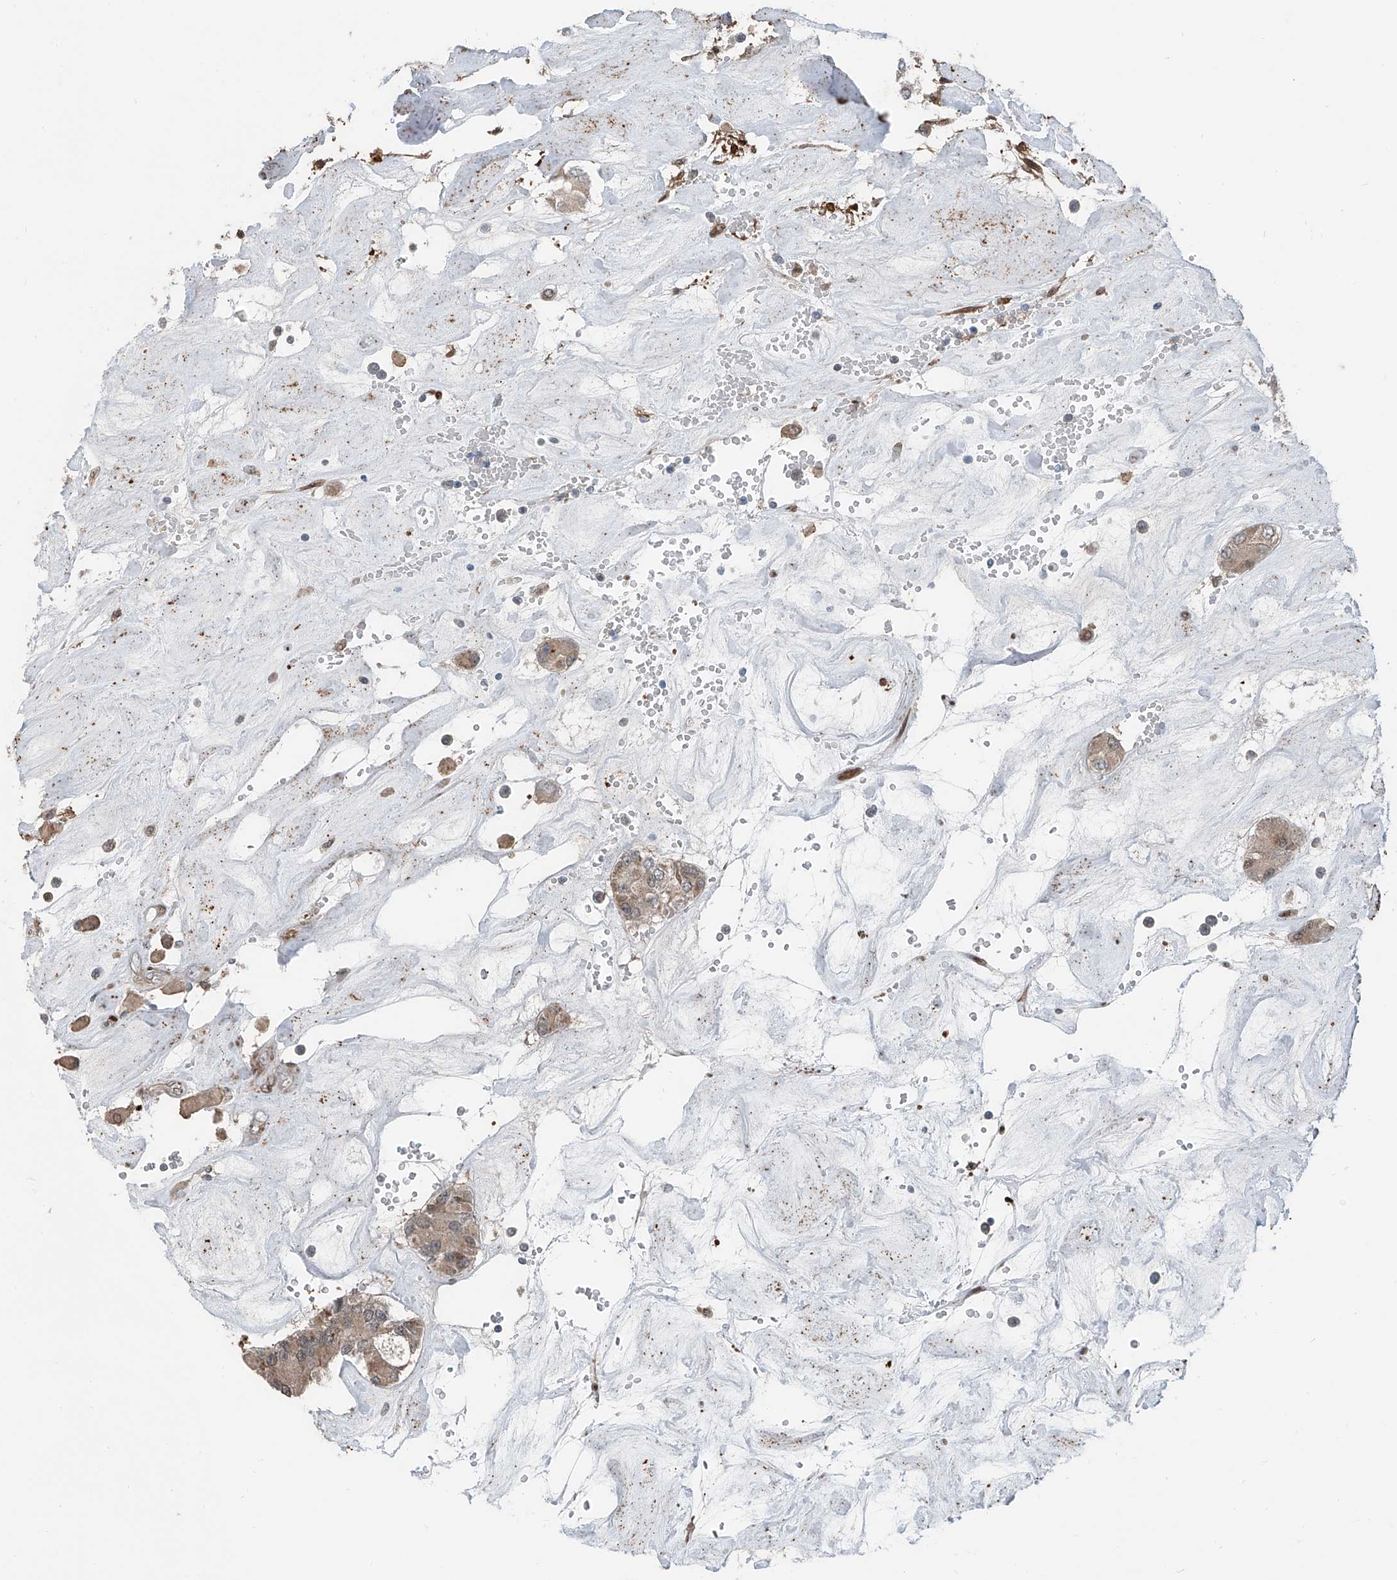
{"staining": {"intensity": "moderate", "quantity": "<25%", "location": "cytoplasmic/membranous,nuclear"}, "tissue": "carcinoid", "cell_type": "Tumor cells", "image_type": "cancer", "snomed": [{"axis": "morphology", "description": "Carcinoid, malignant, NOS"}, {"axis": "topography", "description": "Pancreas"}], "caption": "A histopathology image of human malignant carcinoid stained for a protein reveals moderate cytoplasmic/membranous and nuclear brown staining in tumor cells. The staining was performed using DAB (3,3'-diaminobenzidine) to visualize the protein expression in brown, while the nuclei were stained in blue with hematoxylin (Magnification: 20x).", "gene": "HSPA6", "patient": {"sex": "male", "age": 41}}